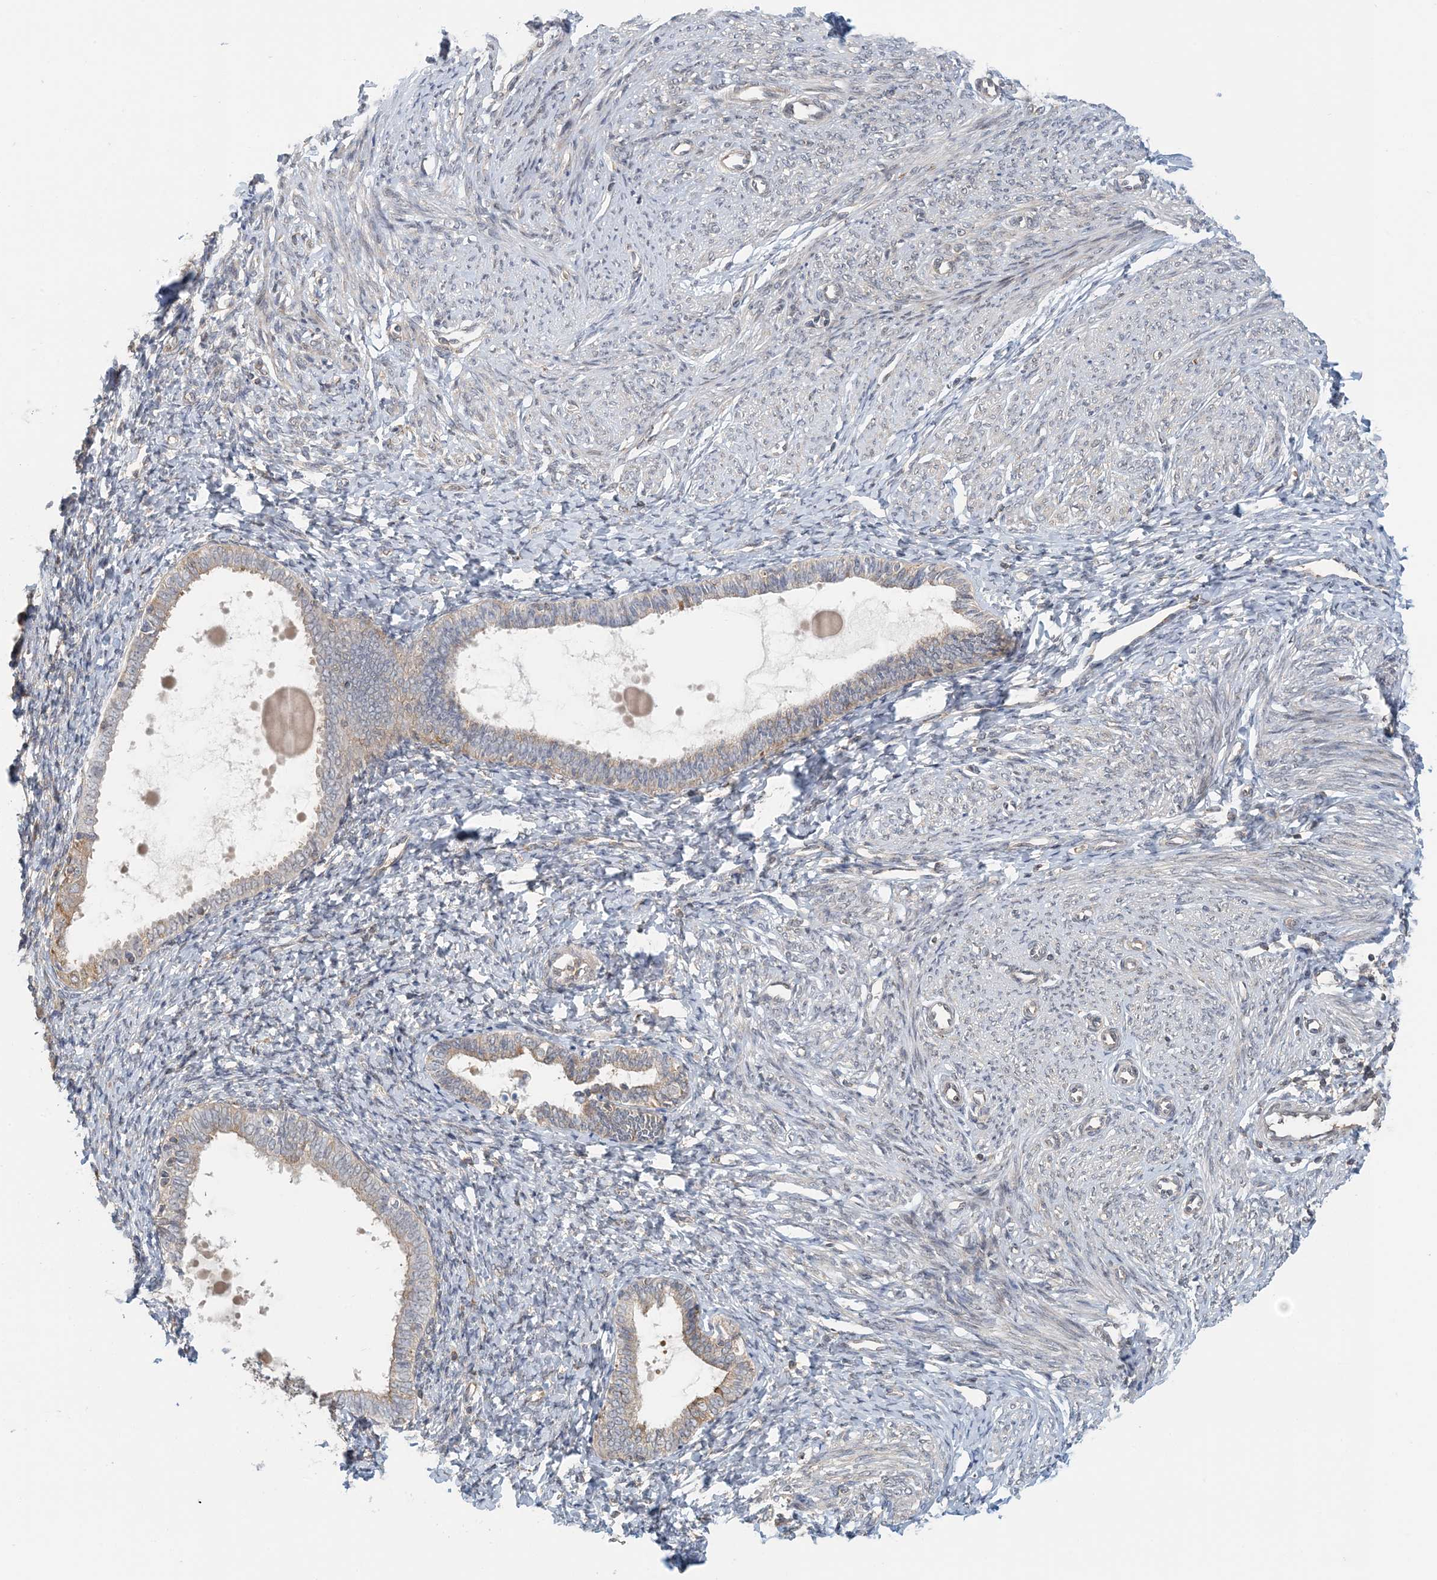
{"staining": {"intensity": "moderate", "quantity": ">75%", "location": "cytoplasmic/membranous"}, "tissue": "endometrium", "cell_type": "Cells in endometrial stroma", "image_type": "normal", "snomed": [{"axis": "morphology", "description": "Normal tissue, NOS"}, {"axis": "topography", "description": "Endometrium"}], "caption": "DAB immunohistochemical staining of unremarkable human endometrium demonstrates moderate cytoplasmic/membranous protein positivity in approximately >75% of cells in endometrial stroma. (DAB IHC, brown staining for protein, blue staining for nuclei).", "gene": "ATP13A2", "patient": {"sex": "female", "age": 72}}